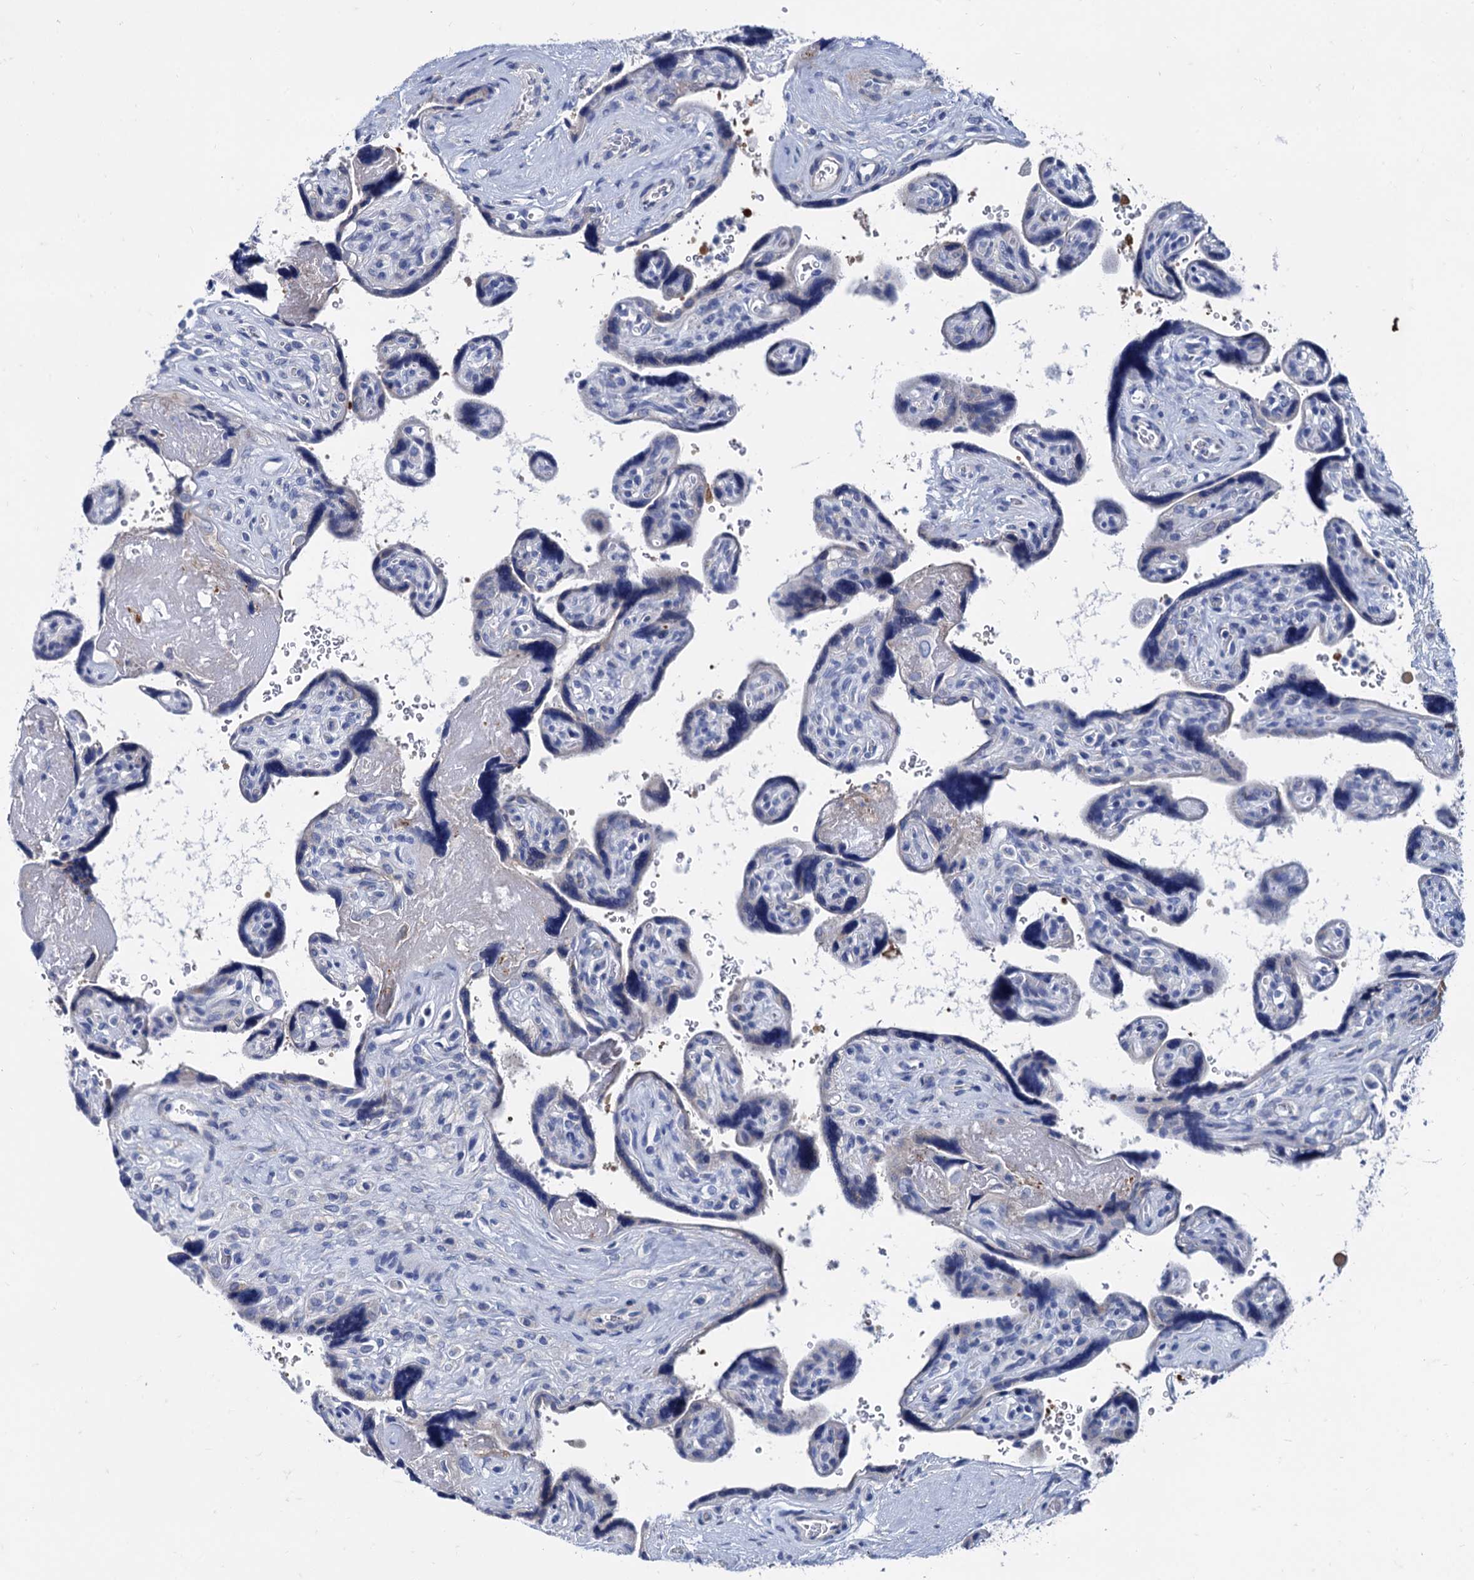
{"staining": {"intensity": "negative", "quantity": "none", "location": "none"}, "tissue": "placenta", "cell_type": "Trophoblastic cells", "image_type": "normal", "snomed": [{"axis": "morphology", "description": "Normal tissue, NOS"}, {"axis": "topography", "description": "Placenta"}], "caption": "The image demonstrates no staining of trophoblastic cells in benign placenta.", "gene": "FOXR2", "patient": {"sex": "female", "age": 39}}